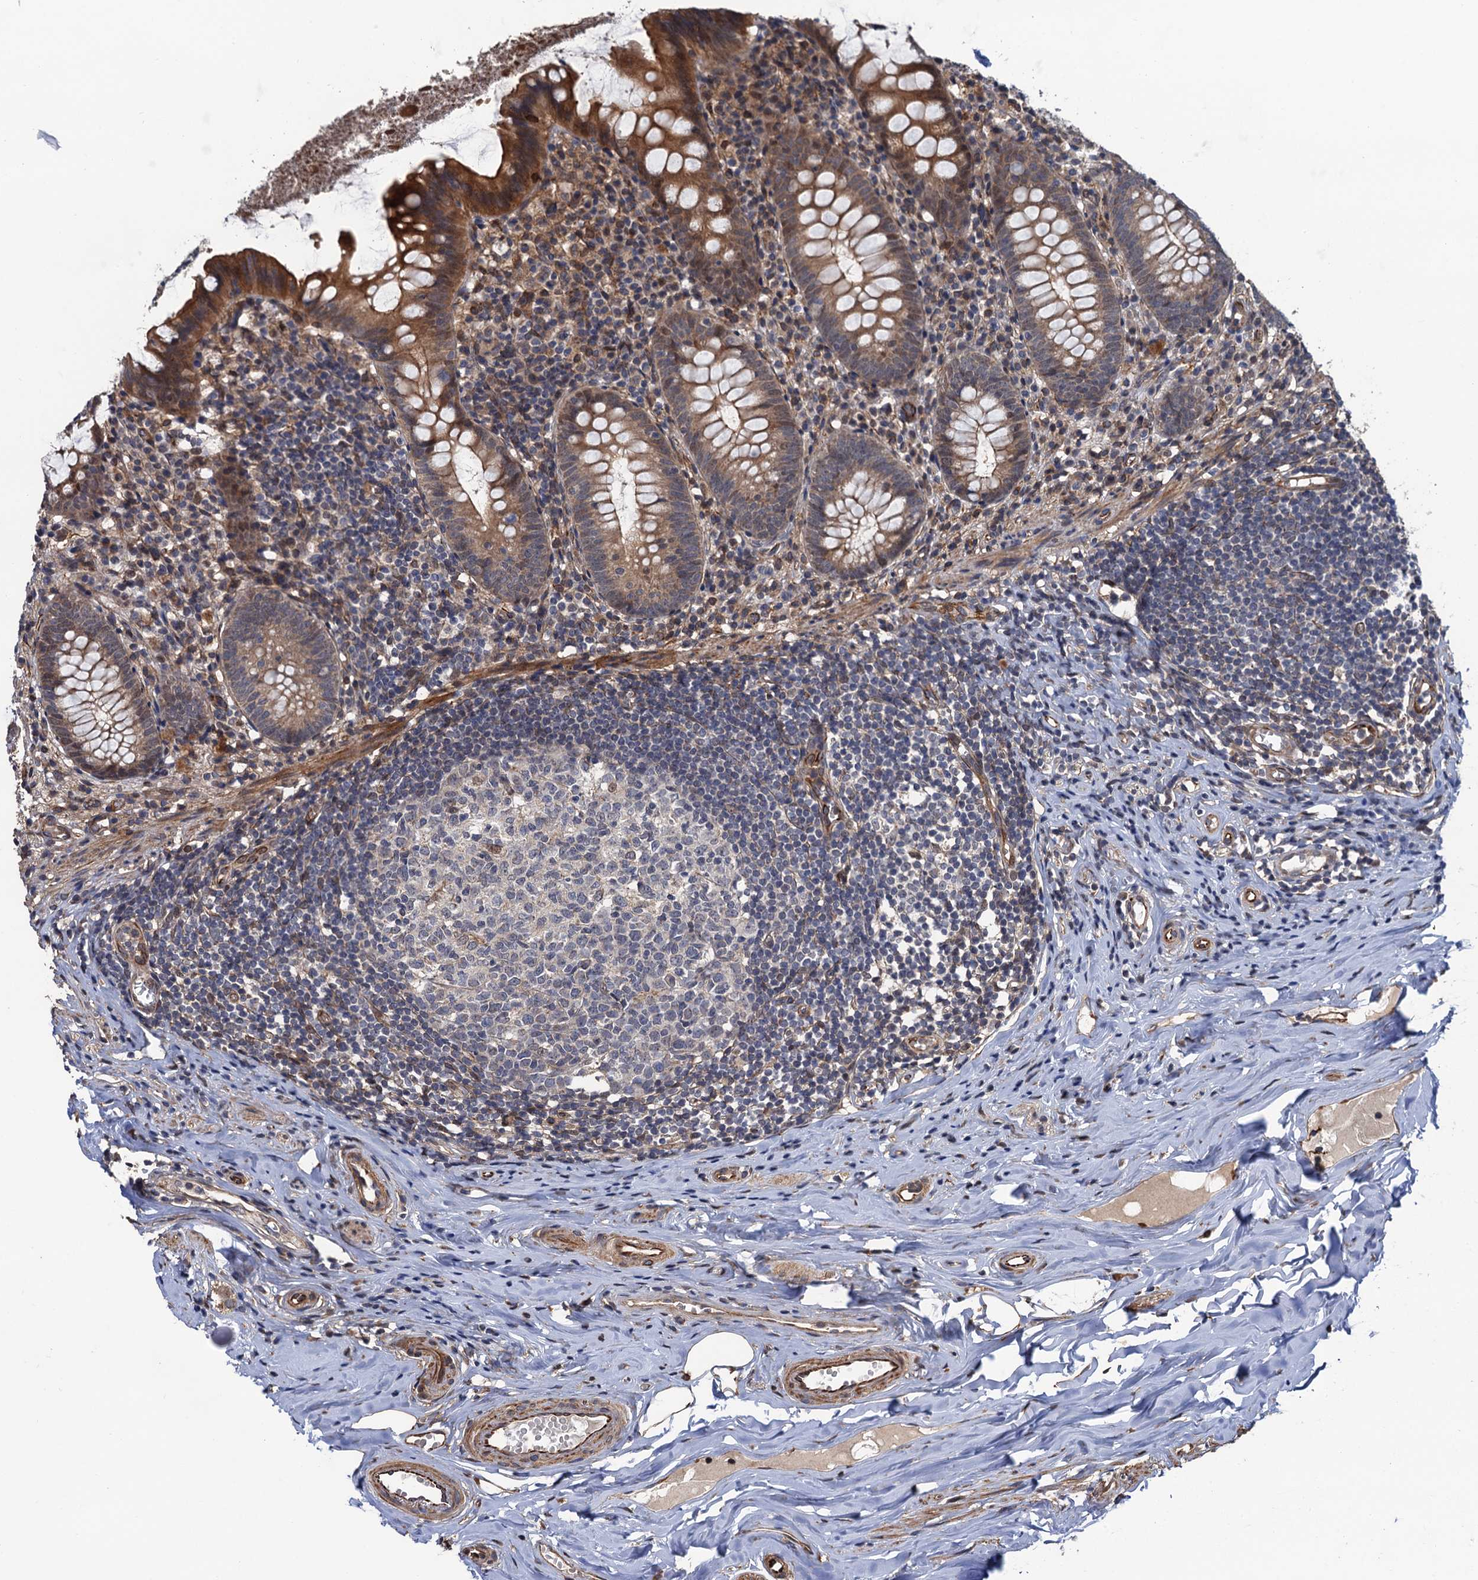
{"staining": {"intensity": "moderate", "quantity": ">75%", "location": "cytoplasmic/membranous"}, "tissue": "appendix", "cell_type": "Glandular cells", "image_type": "normal", "snomed": [{"axis": "morphology", "description": "Normal tissue, NOS"}, {"axis": "topography", "description": "Appendix"}], "caption": "A brown stain labels moderate cytoplasmic/membranous staining of a protein in glandular cells of benign appendix. Immunohistochemistry stains the protein in brown and the nuclei are stained blue.", "gene": "FSIP1", "patient": {"sex": "female", "age": 51}}